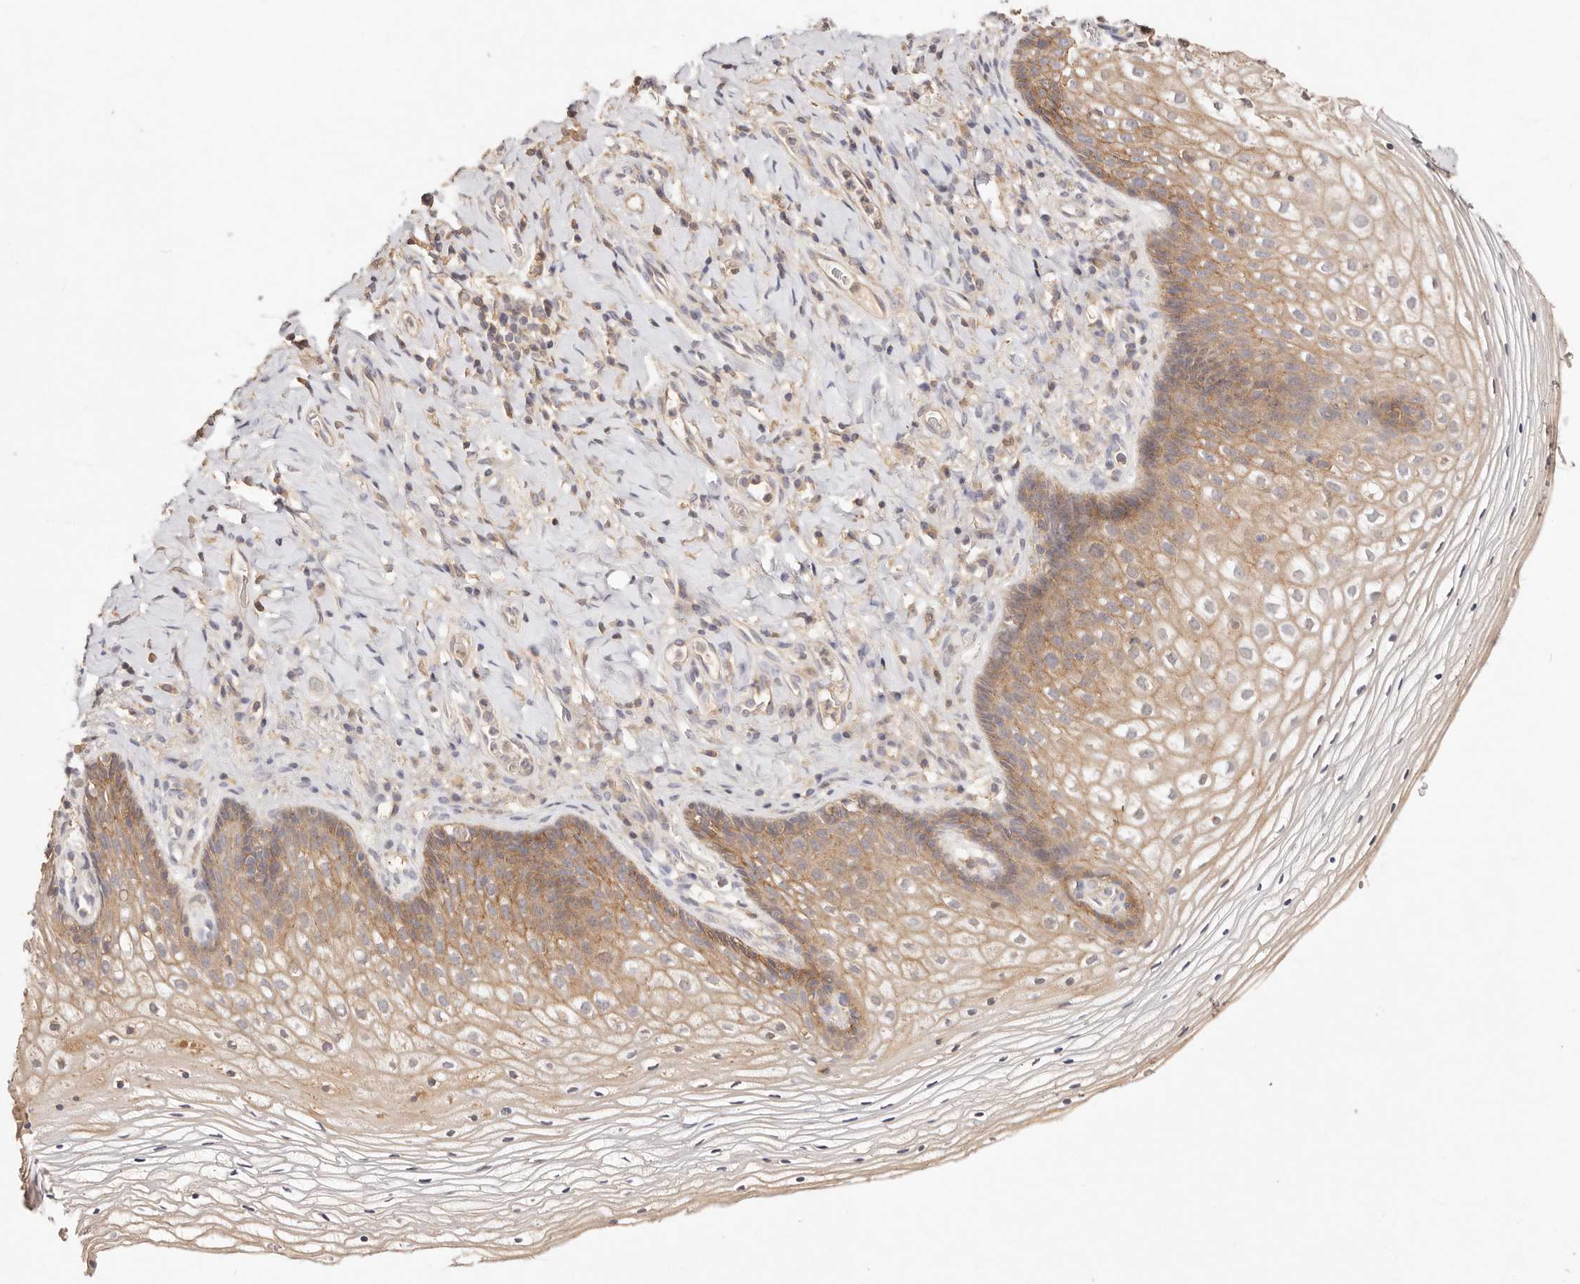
{"staining": {"intensity": "moderate", "quantity": "25%-75%", "location": "cytoplasmic/membranous"}, "tissue": "vagina", "cell_type": "Squamous epithelial cells", "image_type": "normal", "snomed": [{"axis": "morphology", "description": "Normal tissue, NOS"}, {"axis": "topography", "description": "Vagina"}], "caption": "A photomicrograph of vagina stained for a protein shows moderate cytoplasmic/membranous brown staining in squamous epithelial cells. (IHC, brightfield microscopy, high magnification).", "gene": "CXADR", "patient": {"sex": "female", "age": 60}}